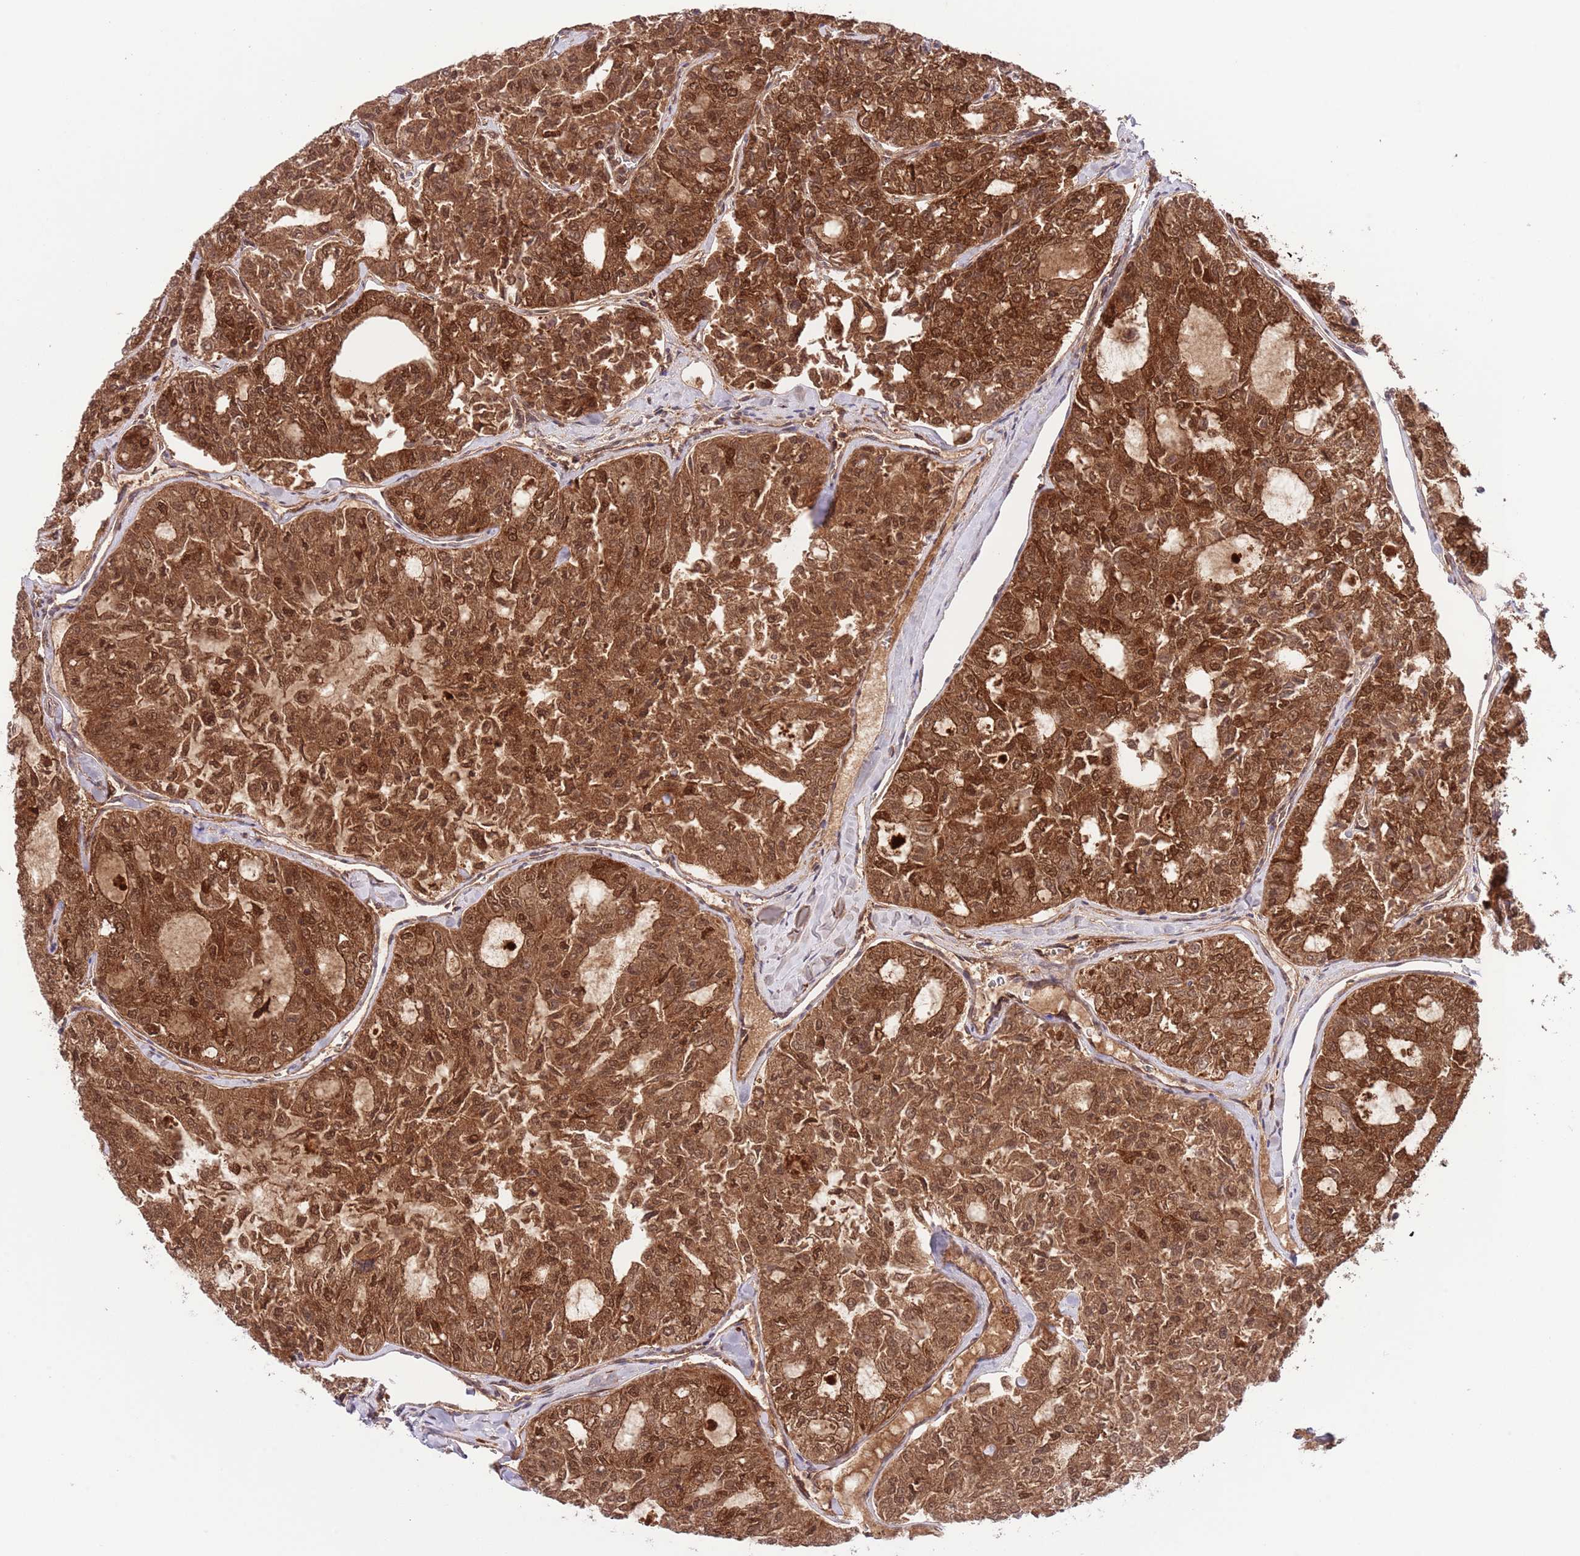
{"staining": {"intensity": "strong", "quantity": ">75%", "location": "cytoplasmic/membranous,nuclear"}, "tissue": "thyroid cancer", "cell_type": "Tumor cells", "image_type": "cancer", "snomed": [{"axis": "morphology", "description": "Follicular adenoma carcinoma, NOS"}, {"axis": "topography", "description": "Thyroid gland"}], "caption": "Immunohistochemical staining of thyroid cancer displays high levels of strong cytoplasmic/membranous and nuclear protein staining in about >75% of tumor cells.", "gene": "HDHD2", "patient": {"sex": "male", "age": 75}}